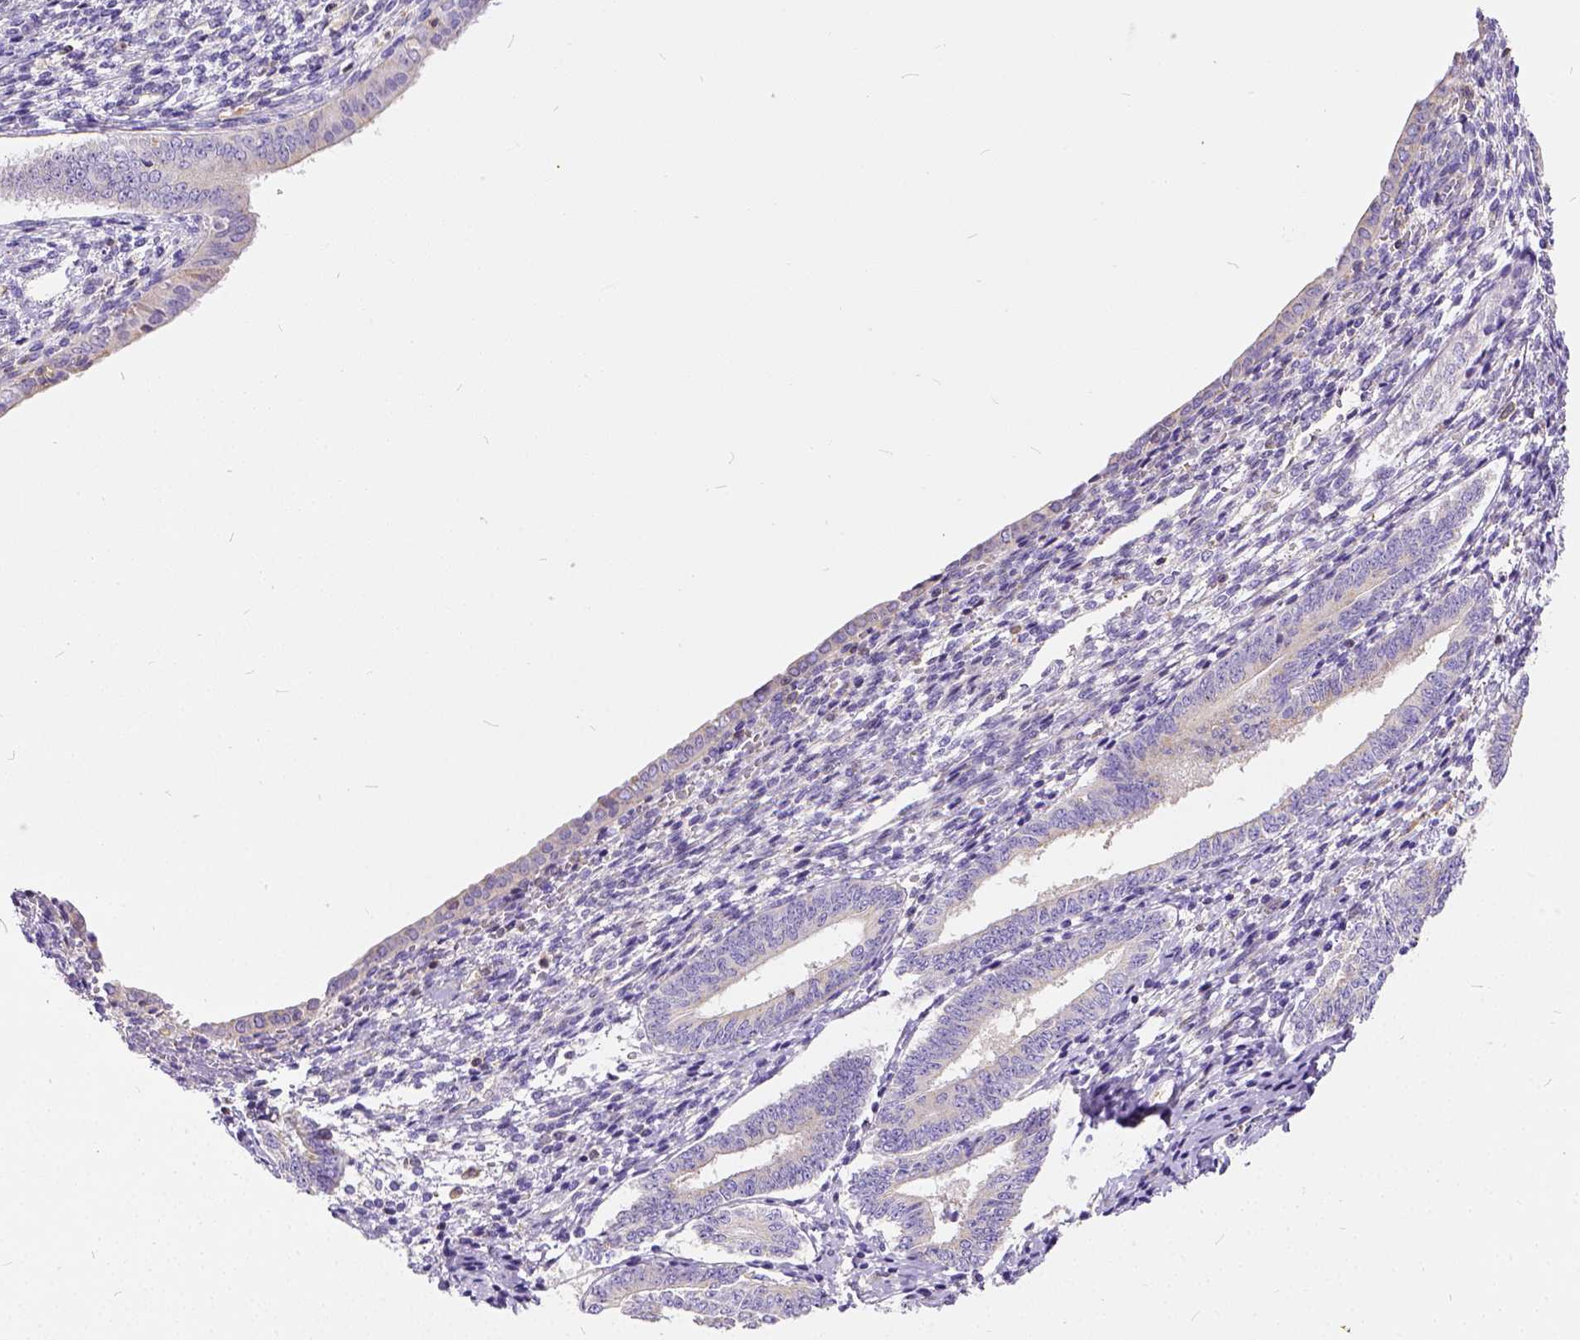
{"staining": {"intensity": "negative", "quantity": "none", "location": "none"}, "tissue": "cervical cancer", "cell_type": "Tumor cells", "image_type": "cancer", "snomed": [{"axis": "morphology", "description": "Squamous cell carcinoma, NOS"}, {"axis": "topography", "description": "Cervix"}], "caption": "Histopathology image shows no protein positivity in tumor cells of cervical squamous cell carcinoma tissue. Brightfield microscopy of immunohistochemistry stained with DAB (brown) and hematoxylin (blue), captured at high magnification.", "gene": "CADM4", "patient": {"sex": "female", "age": 59}}